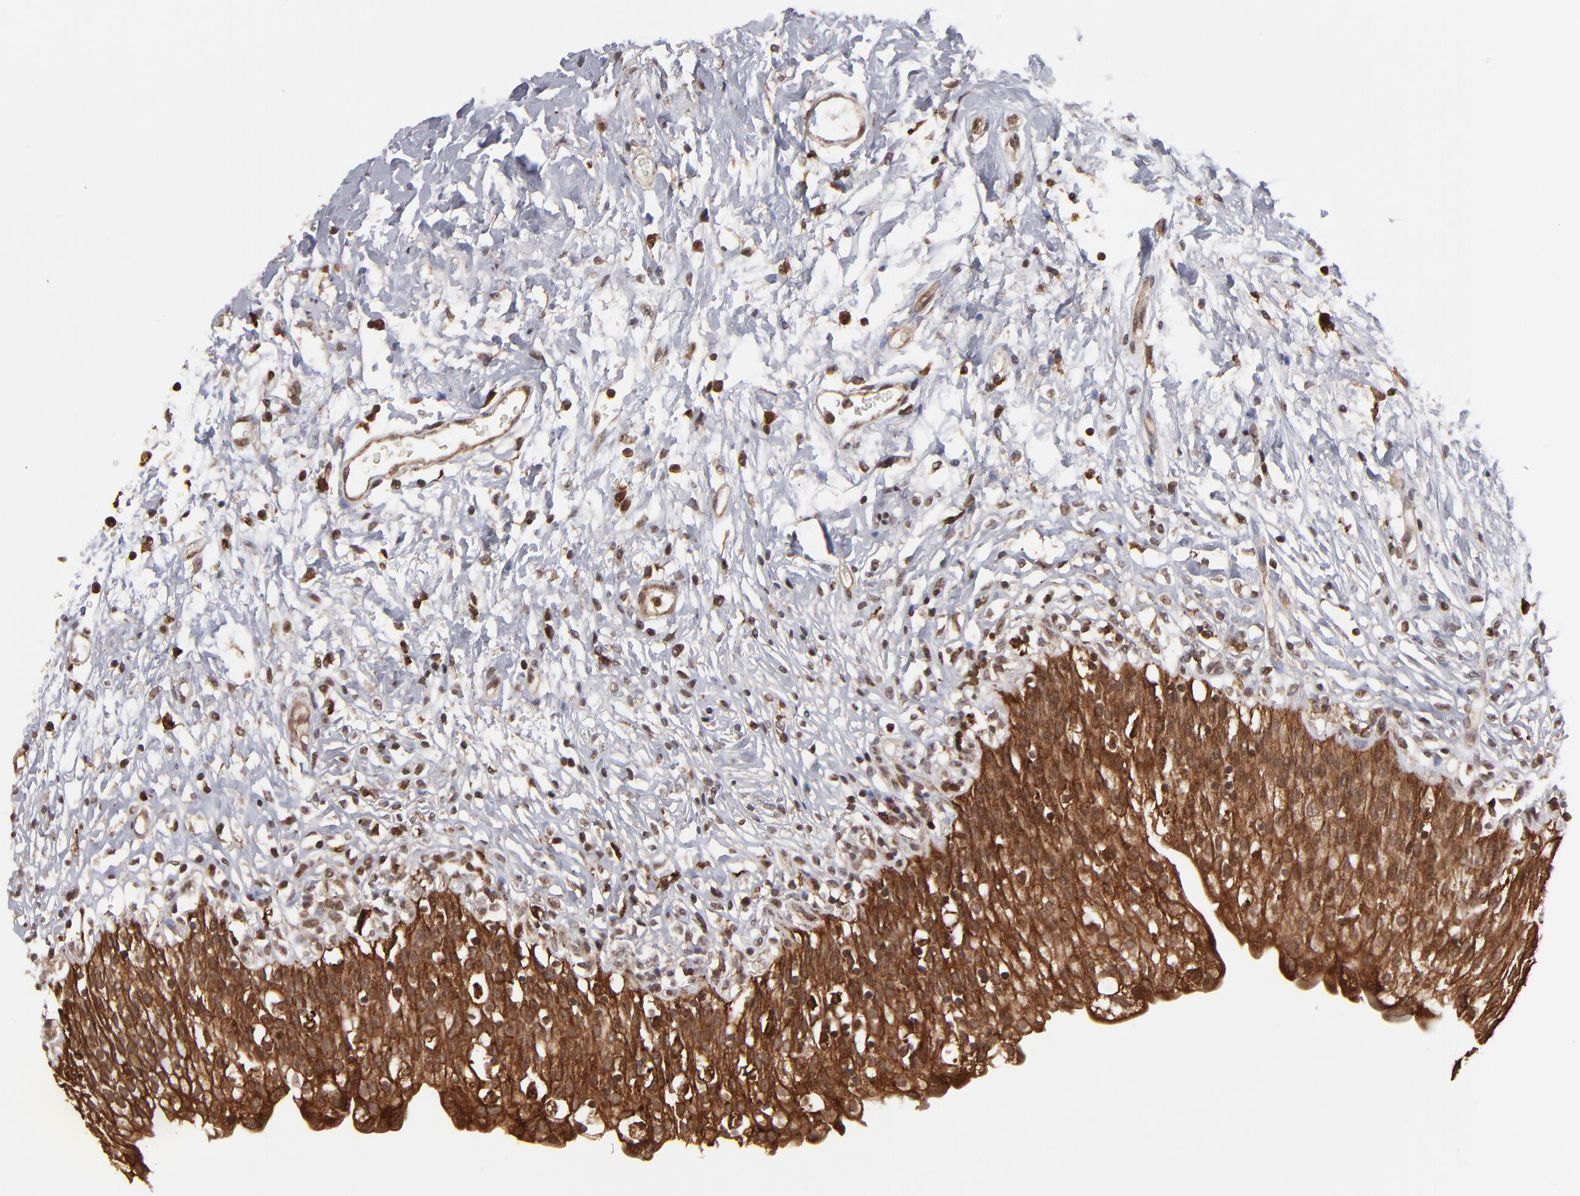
{"staining": {"intensity": "strong", "quantity": ">75%", "location": "cytoplasmic/membranous"}, "tissue": "urinary bladder", "cell_type": "Urothelial cells", "image_type": "normal", "snomed": [{"axis": "morphology", "description": "Normal tissue, NOS"}, {"axis": "topography", "description": "Urinary bladder"}], "caption": "Unremarkable urinary bladder shows strong cytoplasmic/membranous expression in about >75% of urothelial cells (DAB (3,3'-diaminobenzidine) IHC, brown staining for protein, blue staining for nuclei)..", "gene": "RGS6", "patient": {"sex": "female", "age": 80}}